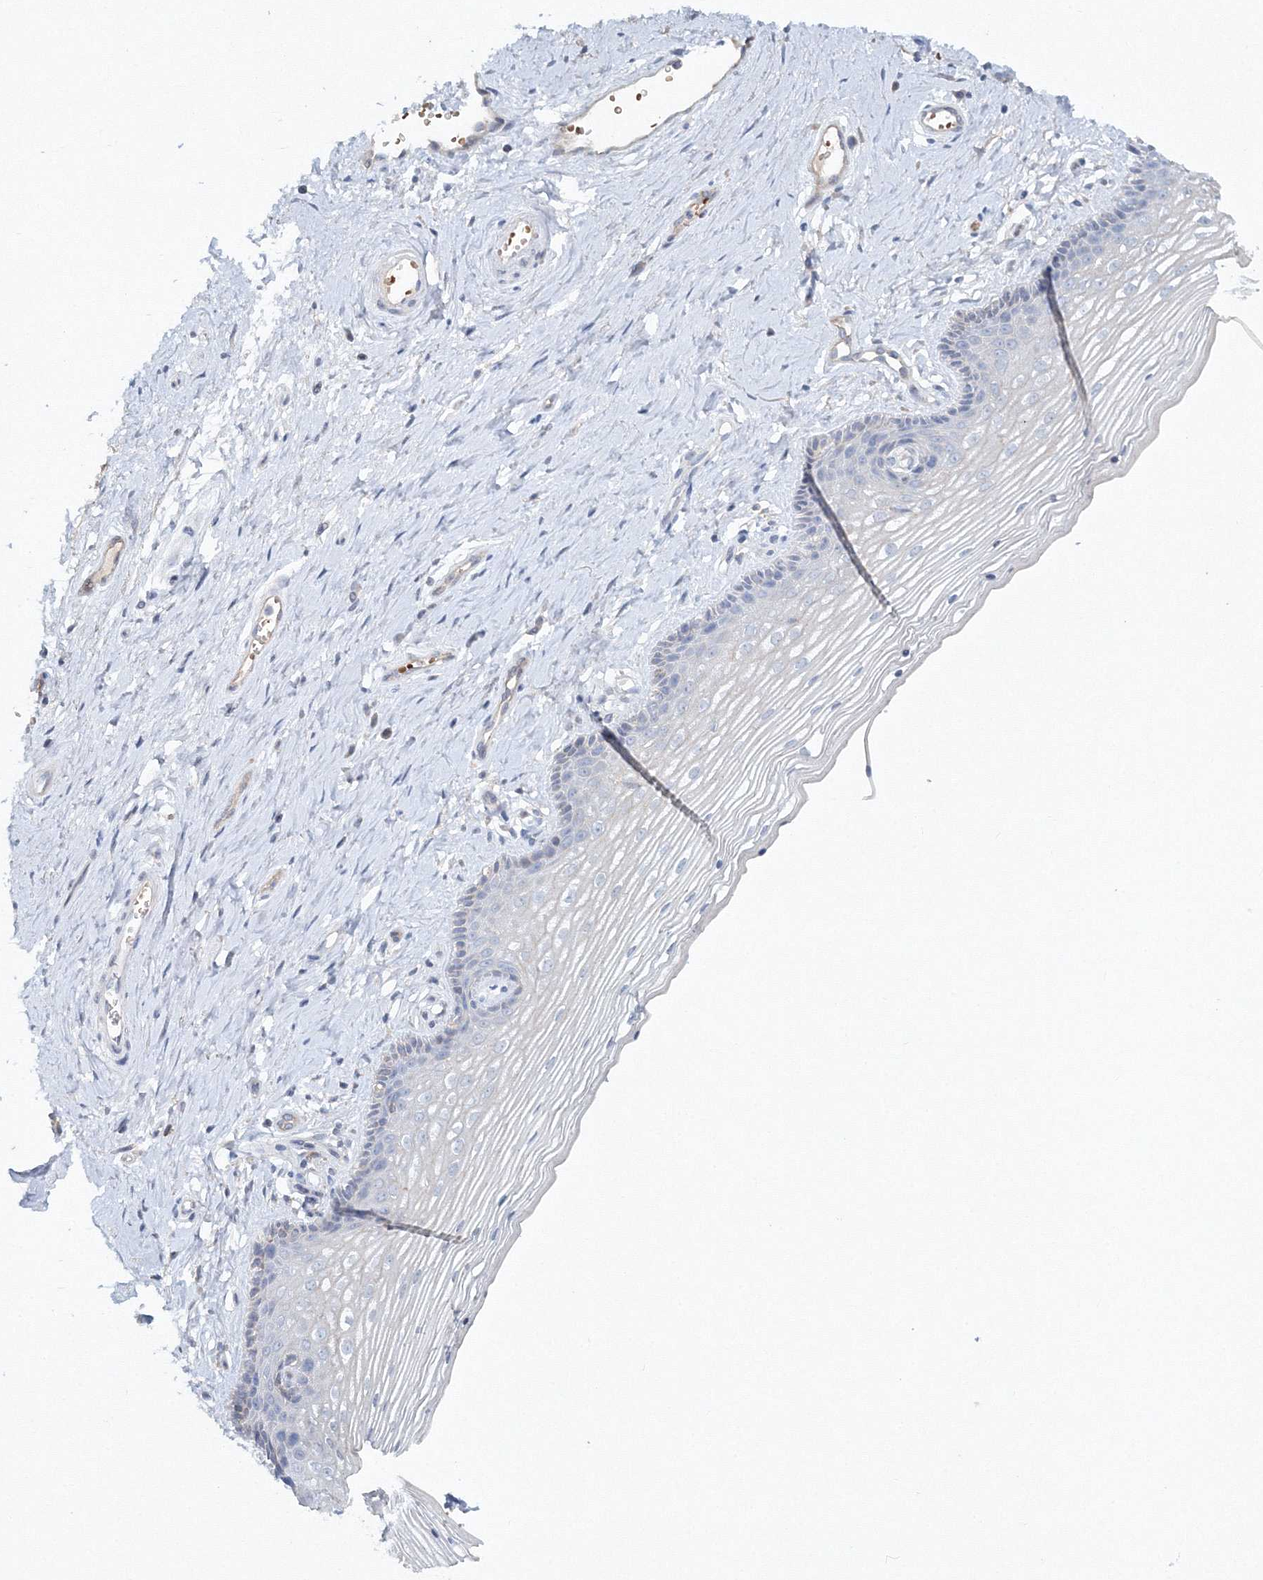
{"staining": {"intensity": "negative", "quantity": "none", "location": "none"}, "tissue": "vagina", "cell_type": "Squamous epithelial cells", "image_type": "normal", "snomed": [{"axis": "morphology", "description": "Normal tissue, NOS"}, {"axis": "topography", "description": "Vagina"}], "caption": "DAB immunohistochemical staining of unremarkable vagina displays no significant positivity in squamous epithelial cells. Nuclei are stained in blue.", "gene": "SH3BP5", "patient": {"sex": "female", "age": 46}}